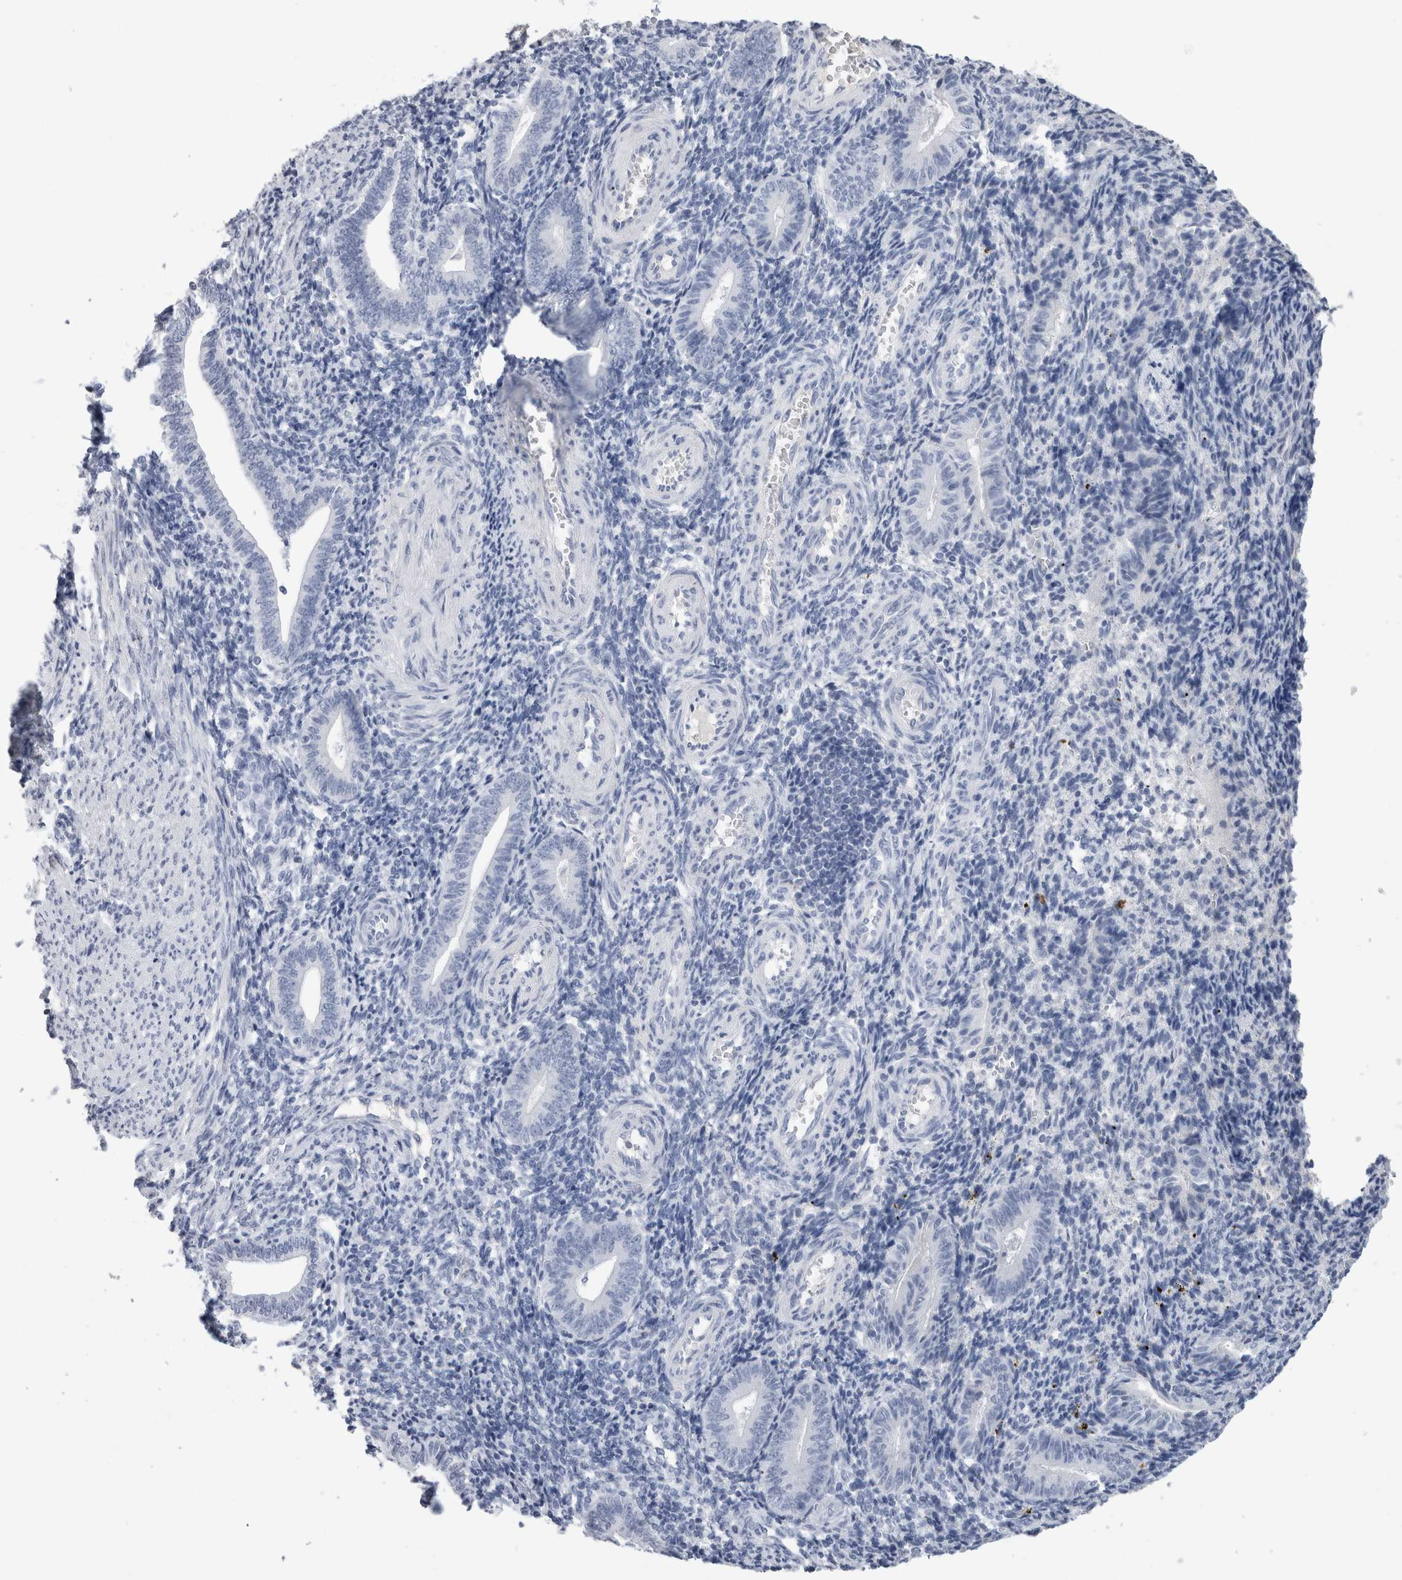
{"staining": {"intensity": "negative", "quantity": "none", "location": "none"}, "tissue": "endometrium", "cell_type": "Cells in endometrial stroma", "image_type": "normal", "snomed": [{"axis": "morphology", "description": "Normal tissue, NOS"}, {"axis": "topography", "description": "Uterus"}, {"axis": "topography", "description": "Endometrium"}], "caption": "IHC photomicrograph of unremarkable endometrium: human endometrium stained with DAB shows no significant protein positivity in cells in endometrial stroma.", "gene": "S100A12", "patient": {"sex": "female", "age": 33}}